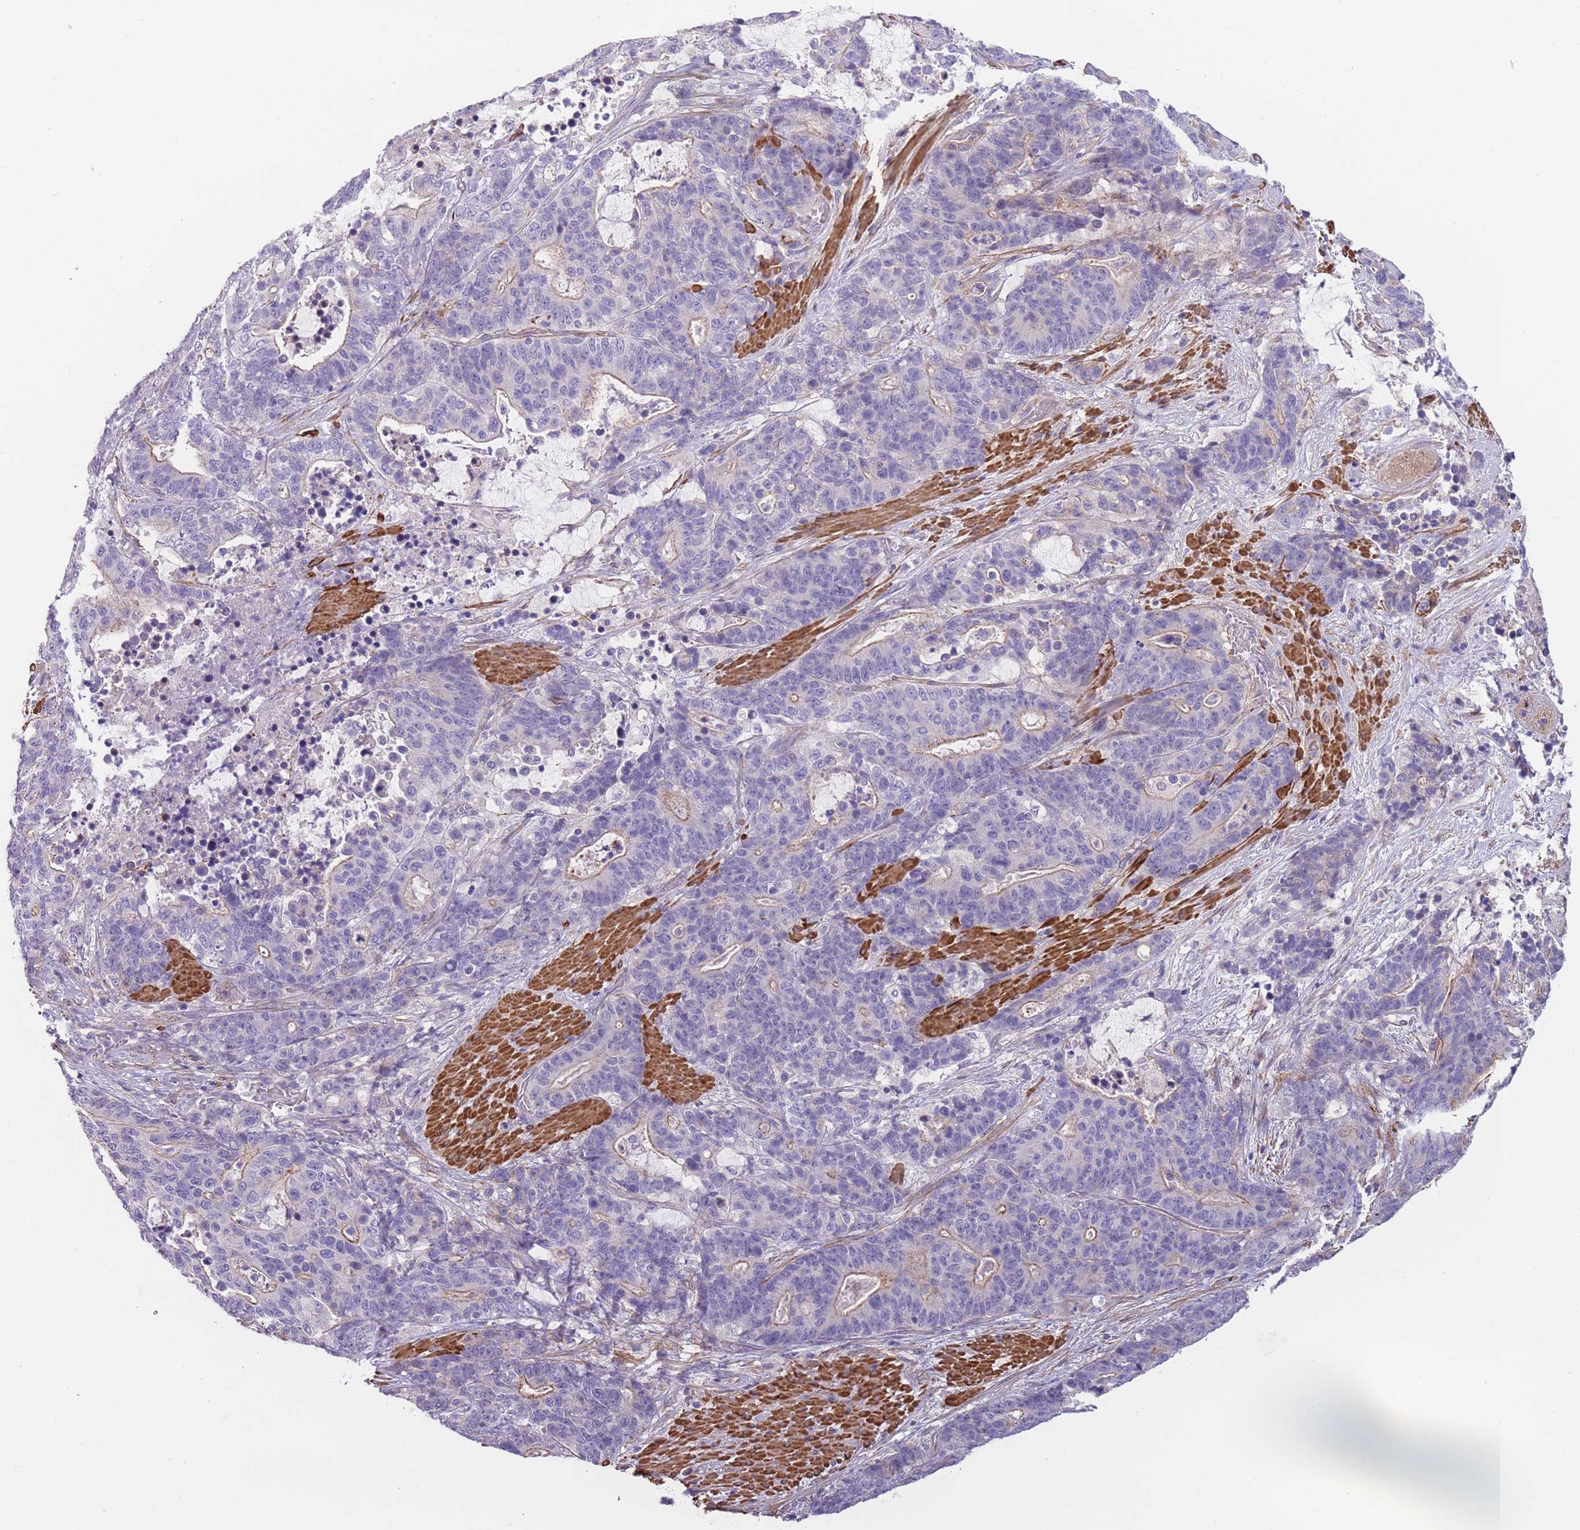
{"staining": {"intensity": "negative", "quantity": "none", "location": "none"}, "tissue": "stomach cancer", "cell_type": "Tumor cells", "image_type": "cancer", "snomed": [{"axis": "morphology", "description": "Adenocarcinoma, NOS"}, {"axis": "topography", "description": "Stomach"}], "caption": "Immunohistochemical staining of human stomach cancer (adenocarcinoma) displays no significant expression in tumor cells.", "gene": "FAM124A", "patient": {"sex": "female", "age": 76}}